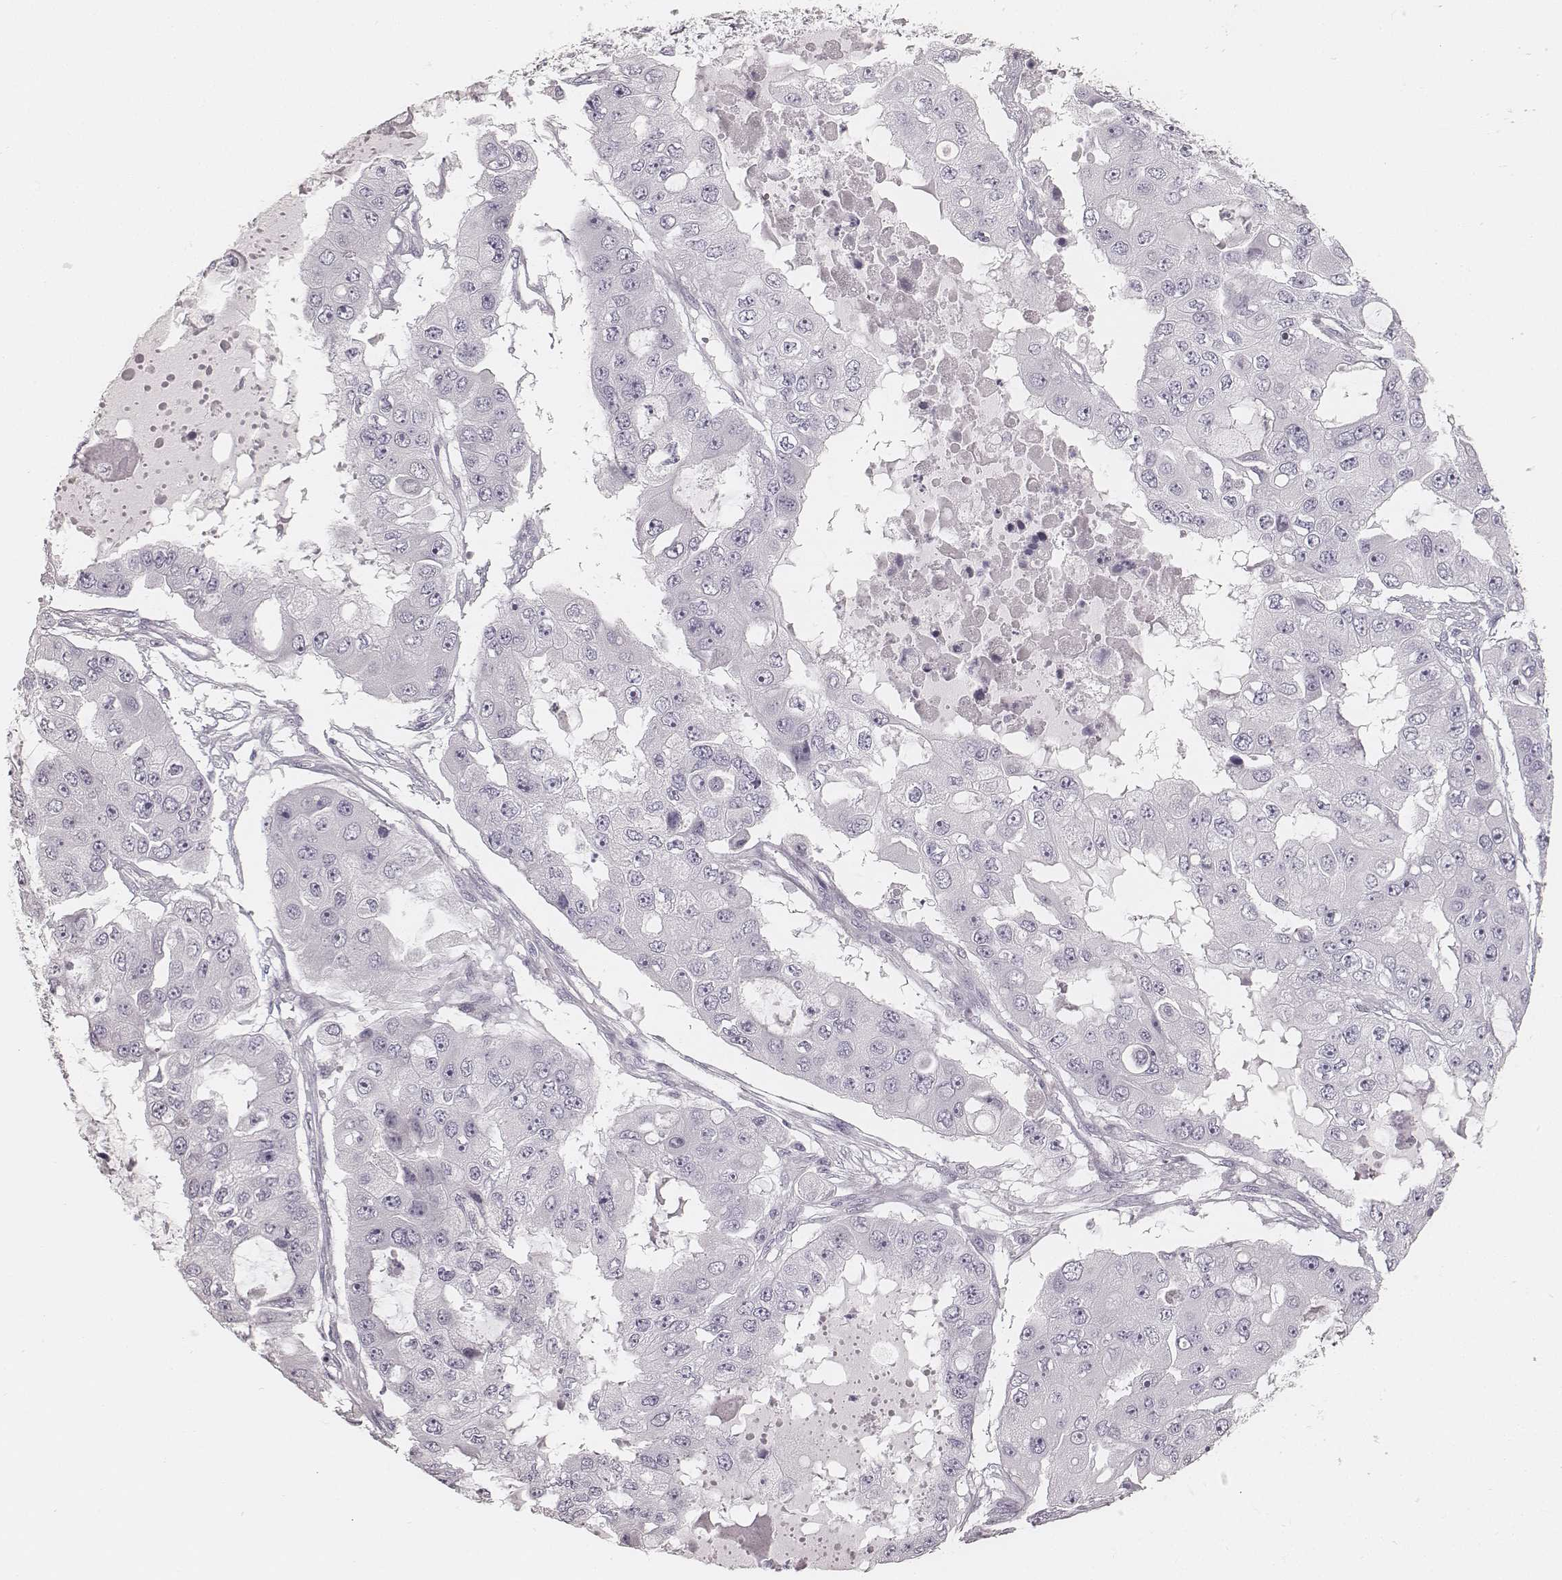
{"staining": {"intensity": "negative", "quantity": "none", "location": "none"}, "tissue": "ovarian cancer", "cell_type": "Tumor cells", "image_type": "cancer", "snomed": [{"axis": "morphology", "description": "Cystadenocarcinoma, serous, NOS"}, {"axis": "topography", "description": "Ovary"}], "caption": "High magnification brightfield microscopy of serous cystadenocarcinoma (ovarian) stained with DAB (3,3'-diaminobenzidine) (brown) and counterstained with hematoxylin (blue): tumor cells show no significant positivity. (DAB (3,3'-diaminobenzidine) immunohistochemistry with hematoxylin counter stain).", "gene": "KRT72", "patient": {"sex": "female", "age": 56}}